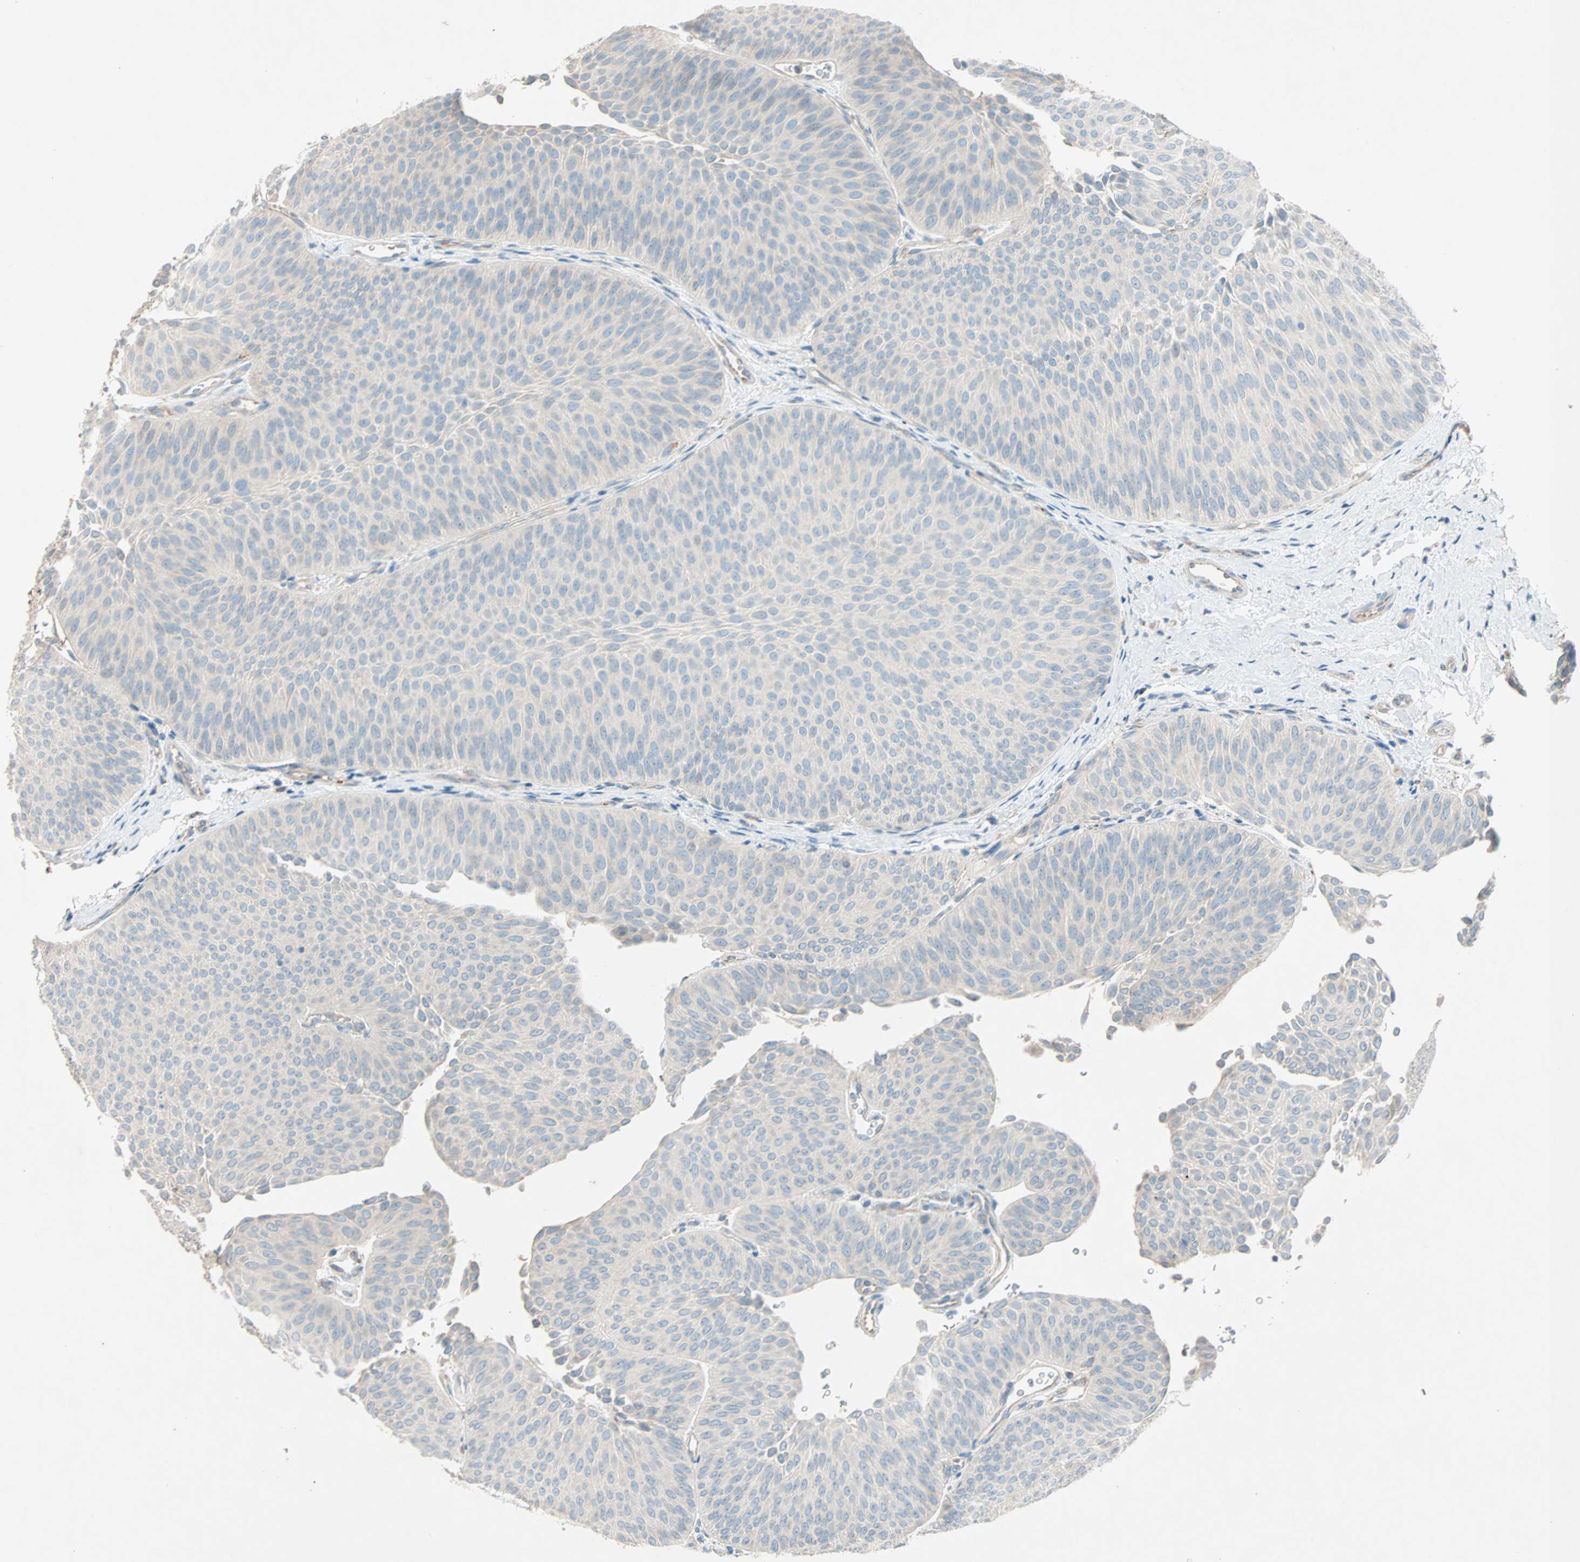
{"staining": {"intensity": "moderate", "quantity": ">75%", "location": "cytoplasmic/membranous"}, "tissue": "urothelial cancer", "cell_type": "Tumor cells", "image_type": "cancer", "snomed": [{"axis": "morphology", "description": "Urothelial carcinoma, Low grade"}, {"axis": "topography", "description": "Urinary bladder"}], "caption": "Protein analysis of urothelial cancer tissue reveals moderate cytoplasmic/membranous positivity in approximately >75% of tumor cells.", "gene": "LY6G6F", "patient": {"sex": "female", "age": 60}}